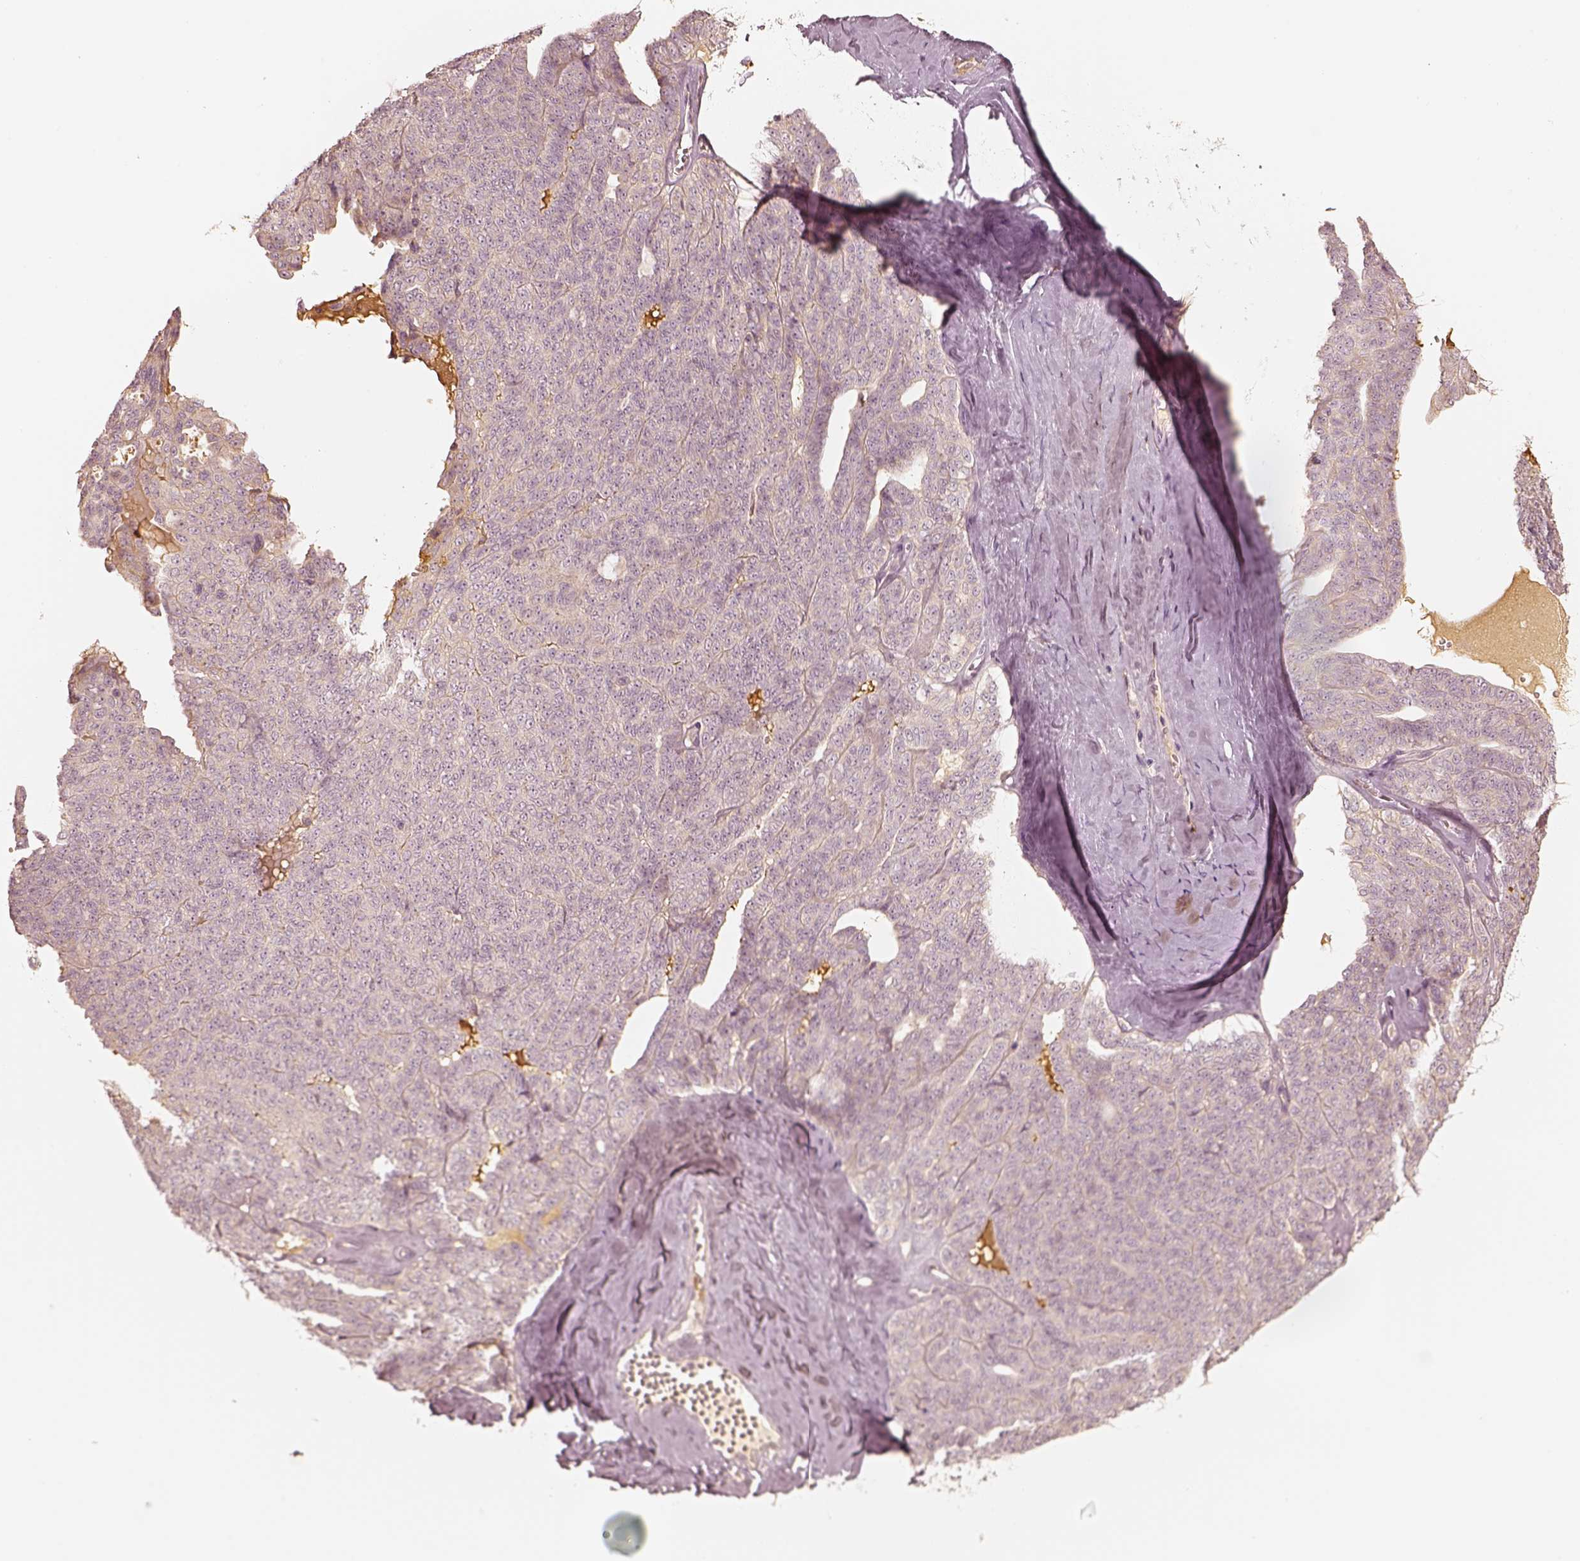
{"staining": {"intensity": "weak", "quantity": "<25%", "location": "cytoplasmic/membranous"}, "tissue": "ovarian cancer", "cell_type": "Tumor cells", "image_type": "cancer", "snomed": [{"axis": "morphology", "description": "Cystadenocarcinoma, serous, NOS"}, {"axis": "topography", "description": "Ovary"}], "caption": "IHC of ovarian cancer (serous cystadenocarcinoma) shows no positivity in tumor cells.", "gene": "GORASP2", "patient": {"sex": "female", "age": 71}}